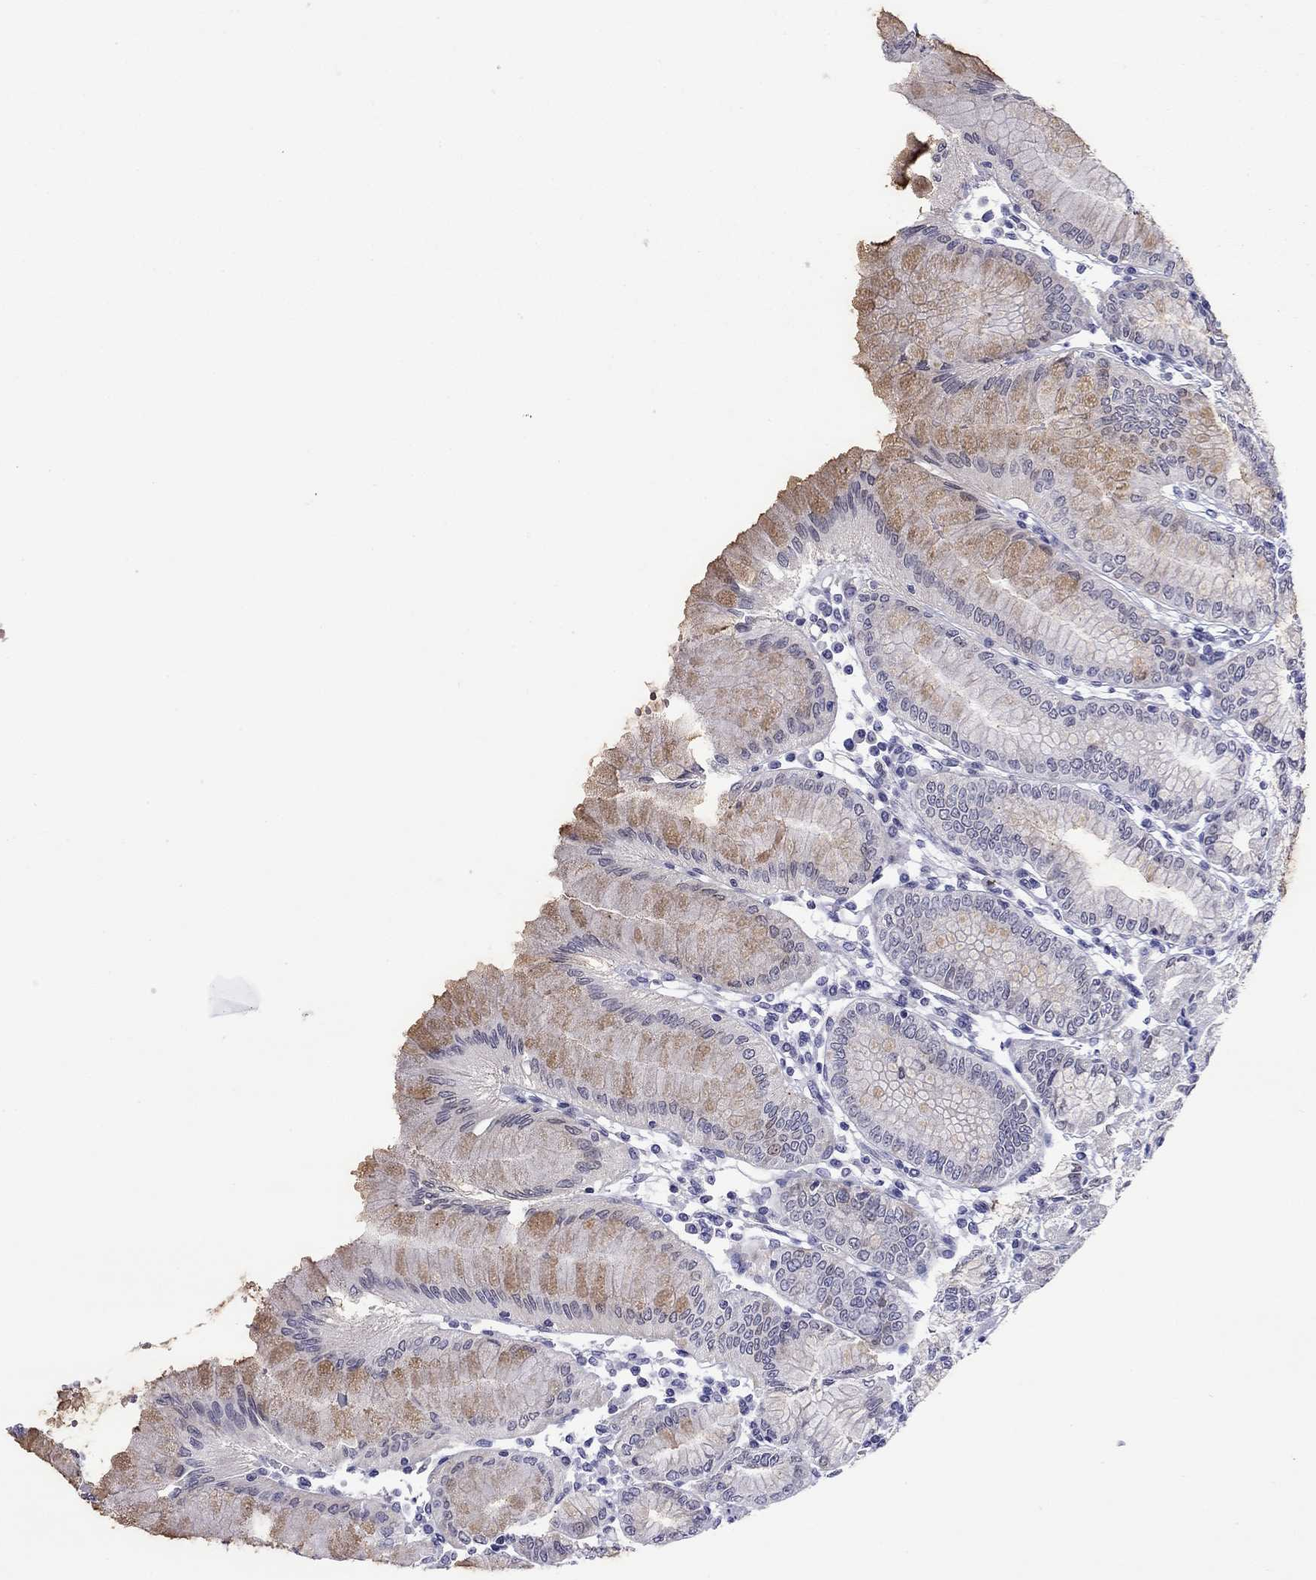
{"staining": {"intensity": "moderate", "quantity": "<25%", "location": "cytoplasmic/membranous"}, "tissue": "stomach", "cell_type": "Glandular cells", "image_type": "normal", "snomed": [{"axis": "morphology", "description": "Normal tissue, NOS"}, {"axis": "topography", "description": "Skeletal muscle"}, {"axis": "topography", "description": "Stomach"}], "caption": "Moderate cytoplasmic/membranous positivity is present in about <25% of glandular cells in unremarkable stomach.", "gene": "ARMC12", "patient": {"sex": "female", "age": 57}}